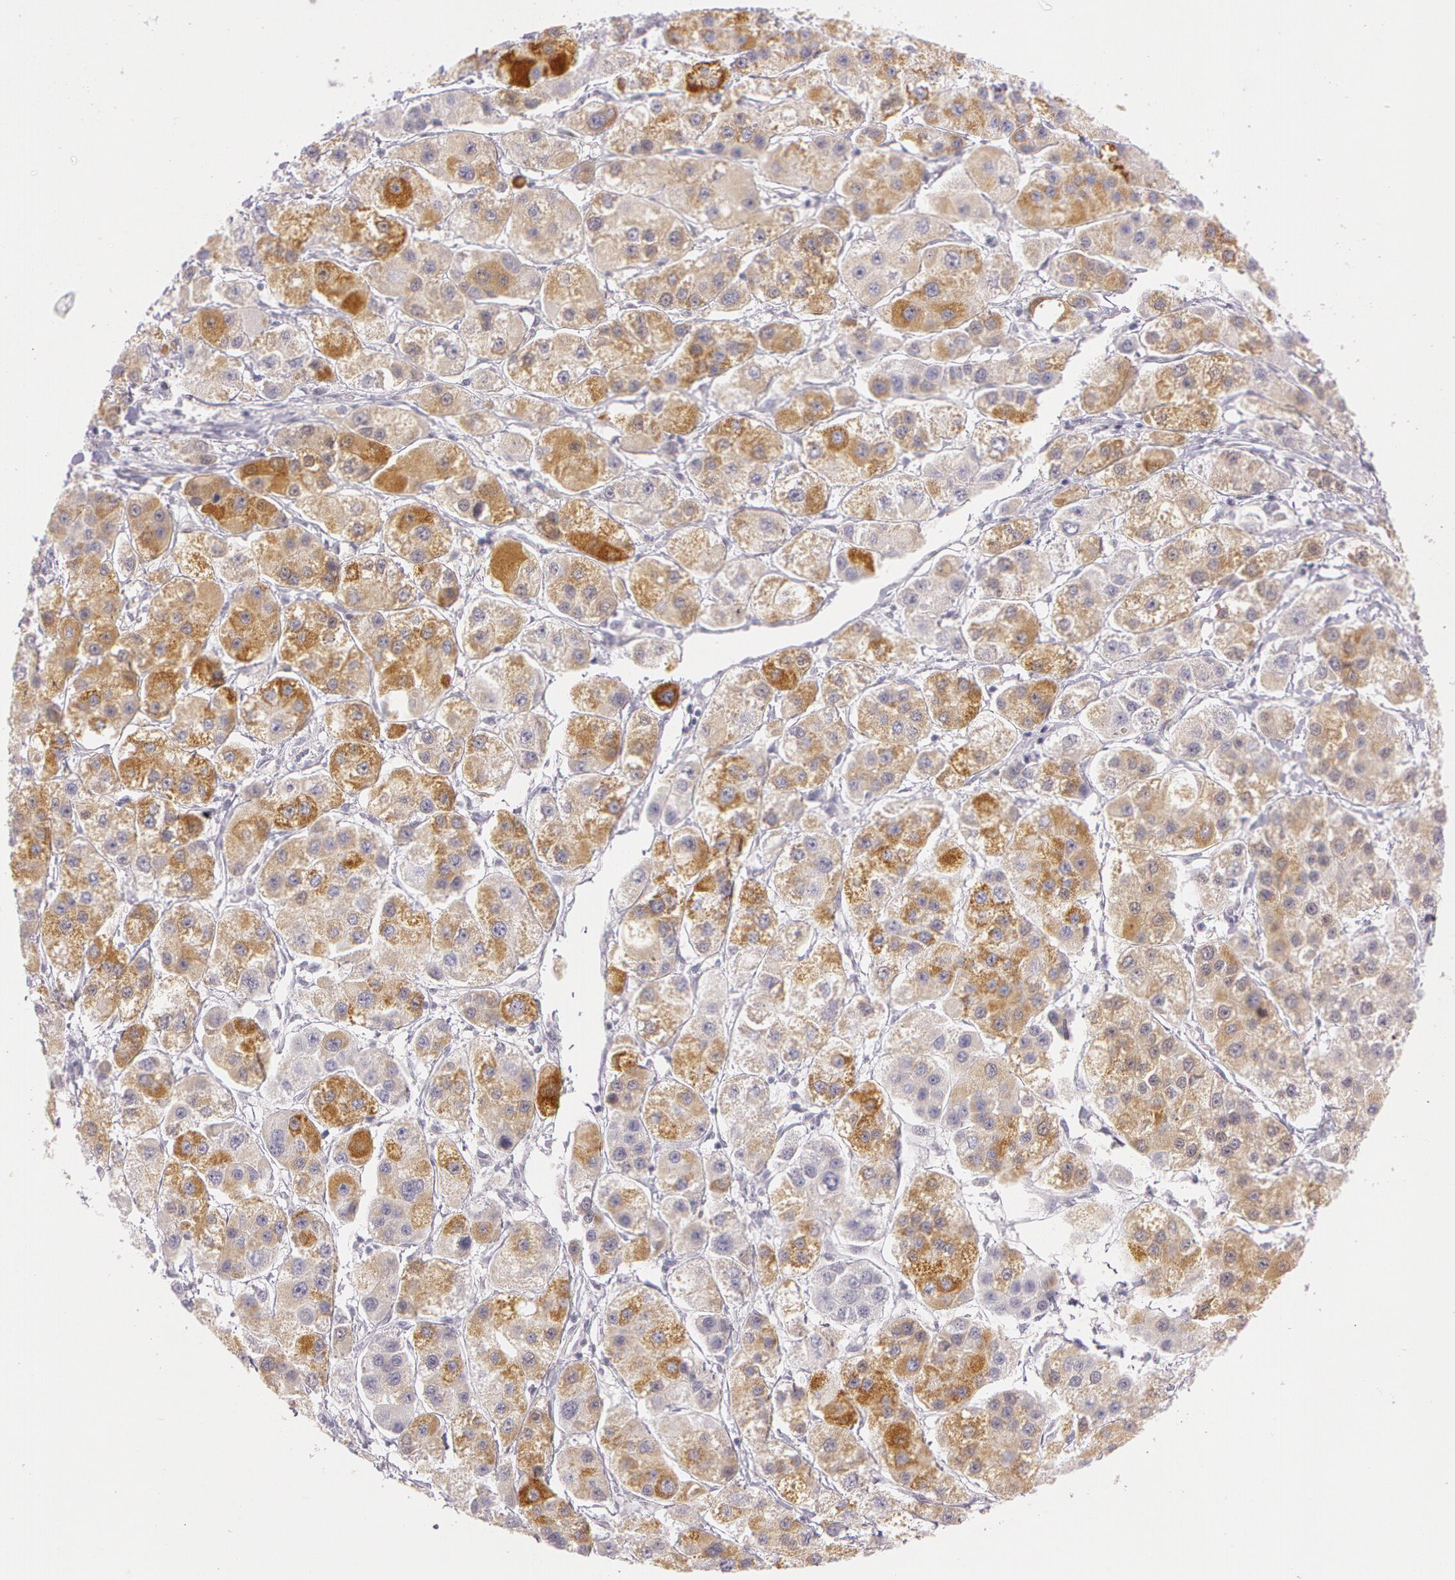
{"staining": {"intensity": "moderate", "quantity": "<25%", "location": "cytoplasmic/membranous"}, "tissue": "liver cancer", "cell_type": "Tumor cells", "image_type": "cancer", "snomed": [{"axis": "morphology", "description": "Carcinoma, Hepatocellular, NOS"}, {"axis": "topography", "description": "Liver"}], "caption": "Approximately <25% of tumor cells in liver hepatocellular carcinoma display moderate cytoplasmic/membranous protein positivity as visualized by brown immunohistochemical staining.", "gene": "OTC", "patient": {"sex": "female", "age": 85}}